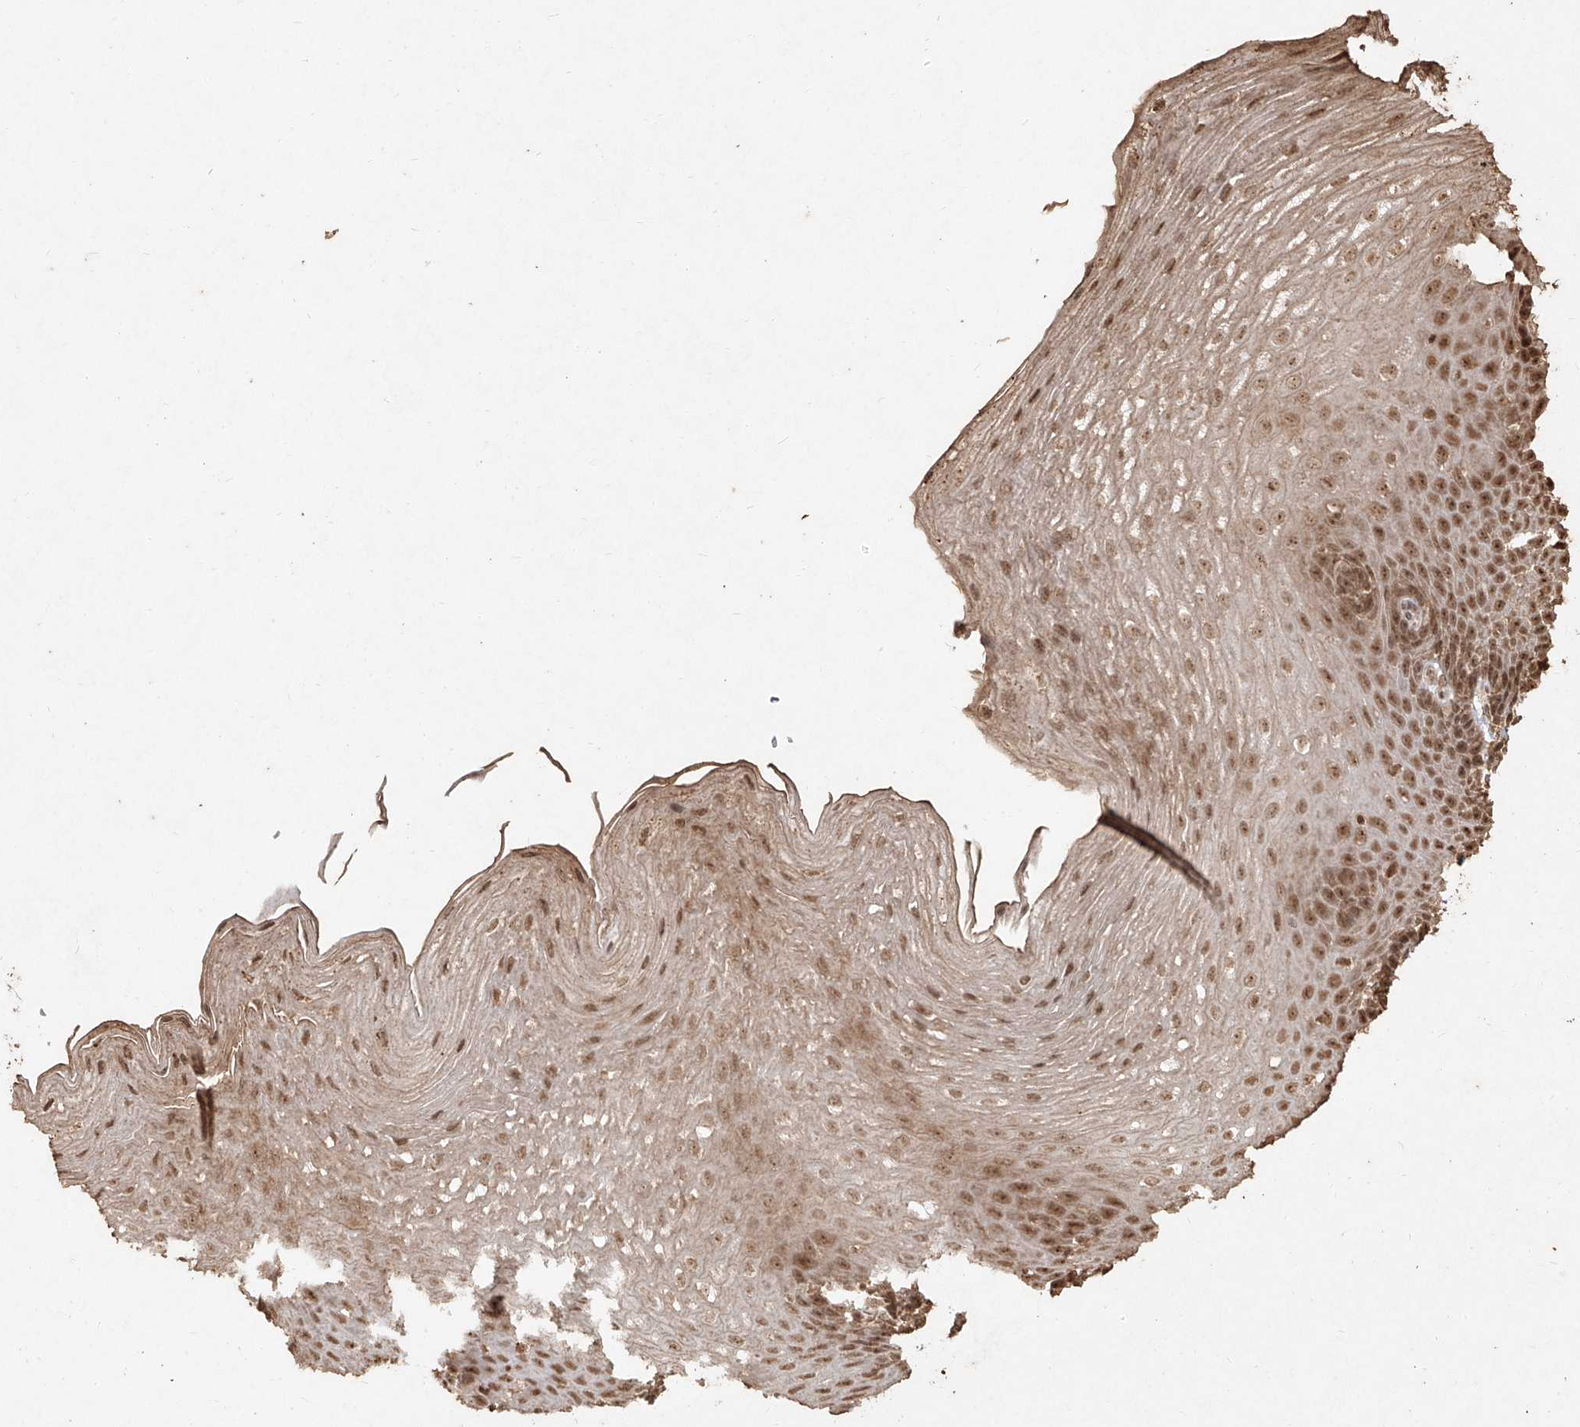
{"staining": {"intensity": "moderate", "quantity": ">75%", "location": "cytoplasmic/membranous,nuclear"}, "tissue": "esophagus", "cell_type": "Squamous epithelial cells", "image_type": "normal", "snomed": [{"axis": "morphology", "description": "Normal tissue, NOS"}, {"axis": "topography", "description": "Esophagus"}], "caption": "High-power microscopy captured an immunohistochemistry (IHC) photomicrograph of normal esophagus, revealing moderate cytoplasmic/membranous,nuclear staining in approximately >75% of squamous epithelial cells. Using DAB (3,3'-diaminobenzidine) (brown) and hematoxylin (blue) stains, captured at high magnification using brightfield microscopy.", "gene": "UBE2K", "patient": {"sex": "female", "age": 66}}